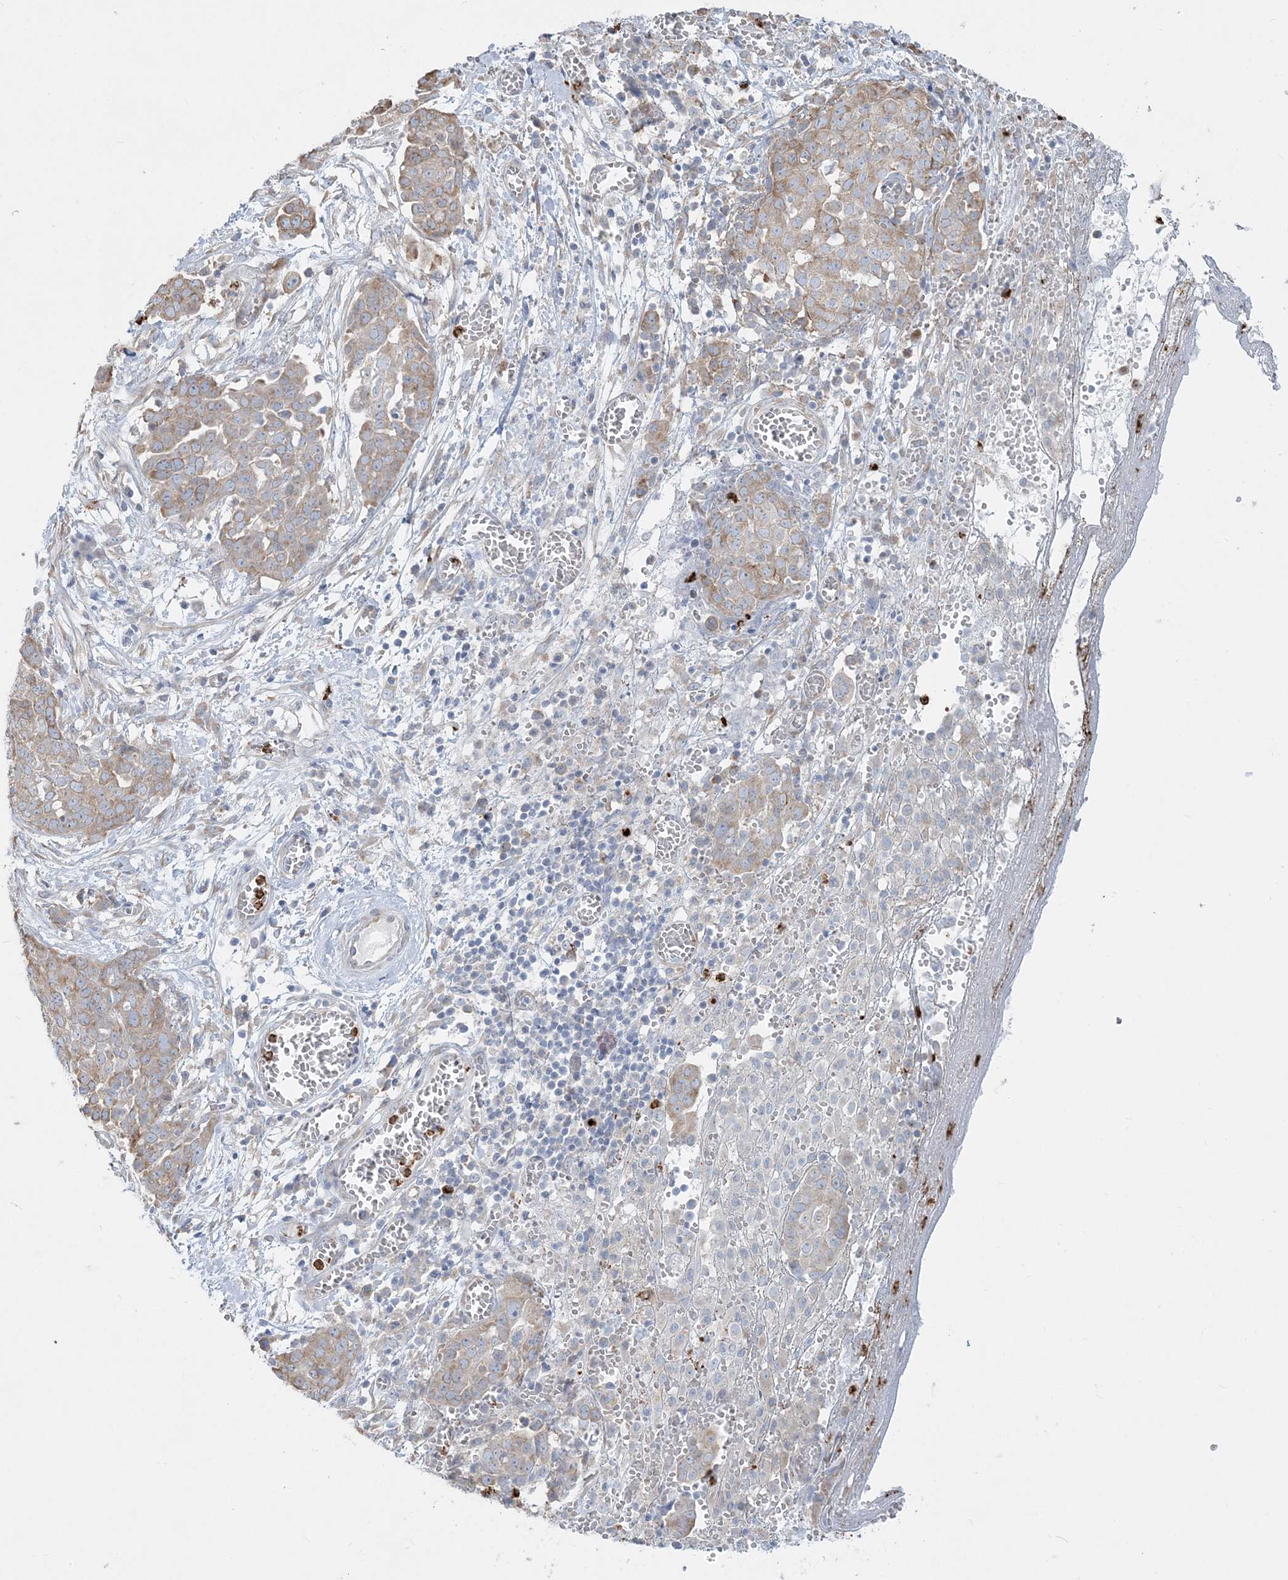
{"staining": {"intensity": "weak", "quantity": "25%-75%", "location": "cytoplasmic/membranous"}, "tissue": "ovarian cancer", "cell_type": "Tumor cells", "image_type": "cancer", "snomed": [{"axis": "morphology", "description": "Cystadenocarcinoma, serous, NOS"}, {"axis": "topography", "description": "Soft tissue"}, {"axis": "topography", "description": "Ovary"}], "caption": "A brown stain labels weak cytoplasmic/membranous staining of a protein in ovarian cancer (serous cystadenocarcinoma) tumor cells.", "gene": "CCNJ", "patient": {"sex": "female", "age": 57}}